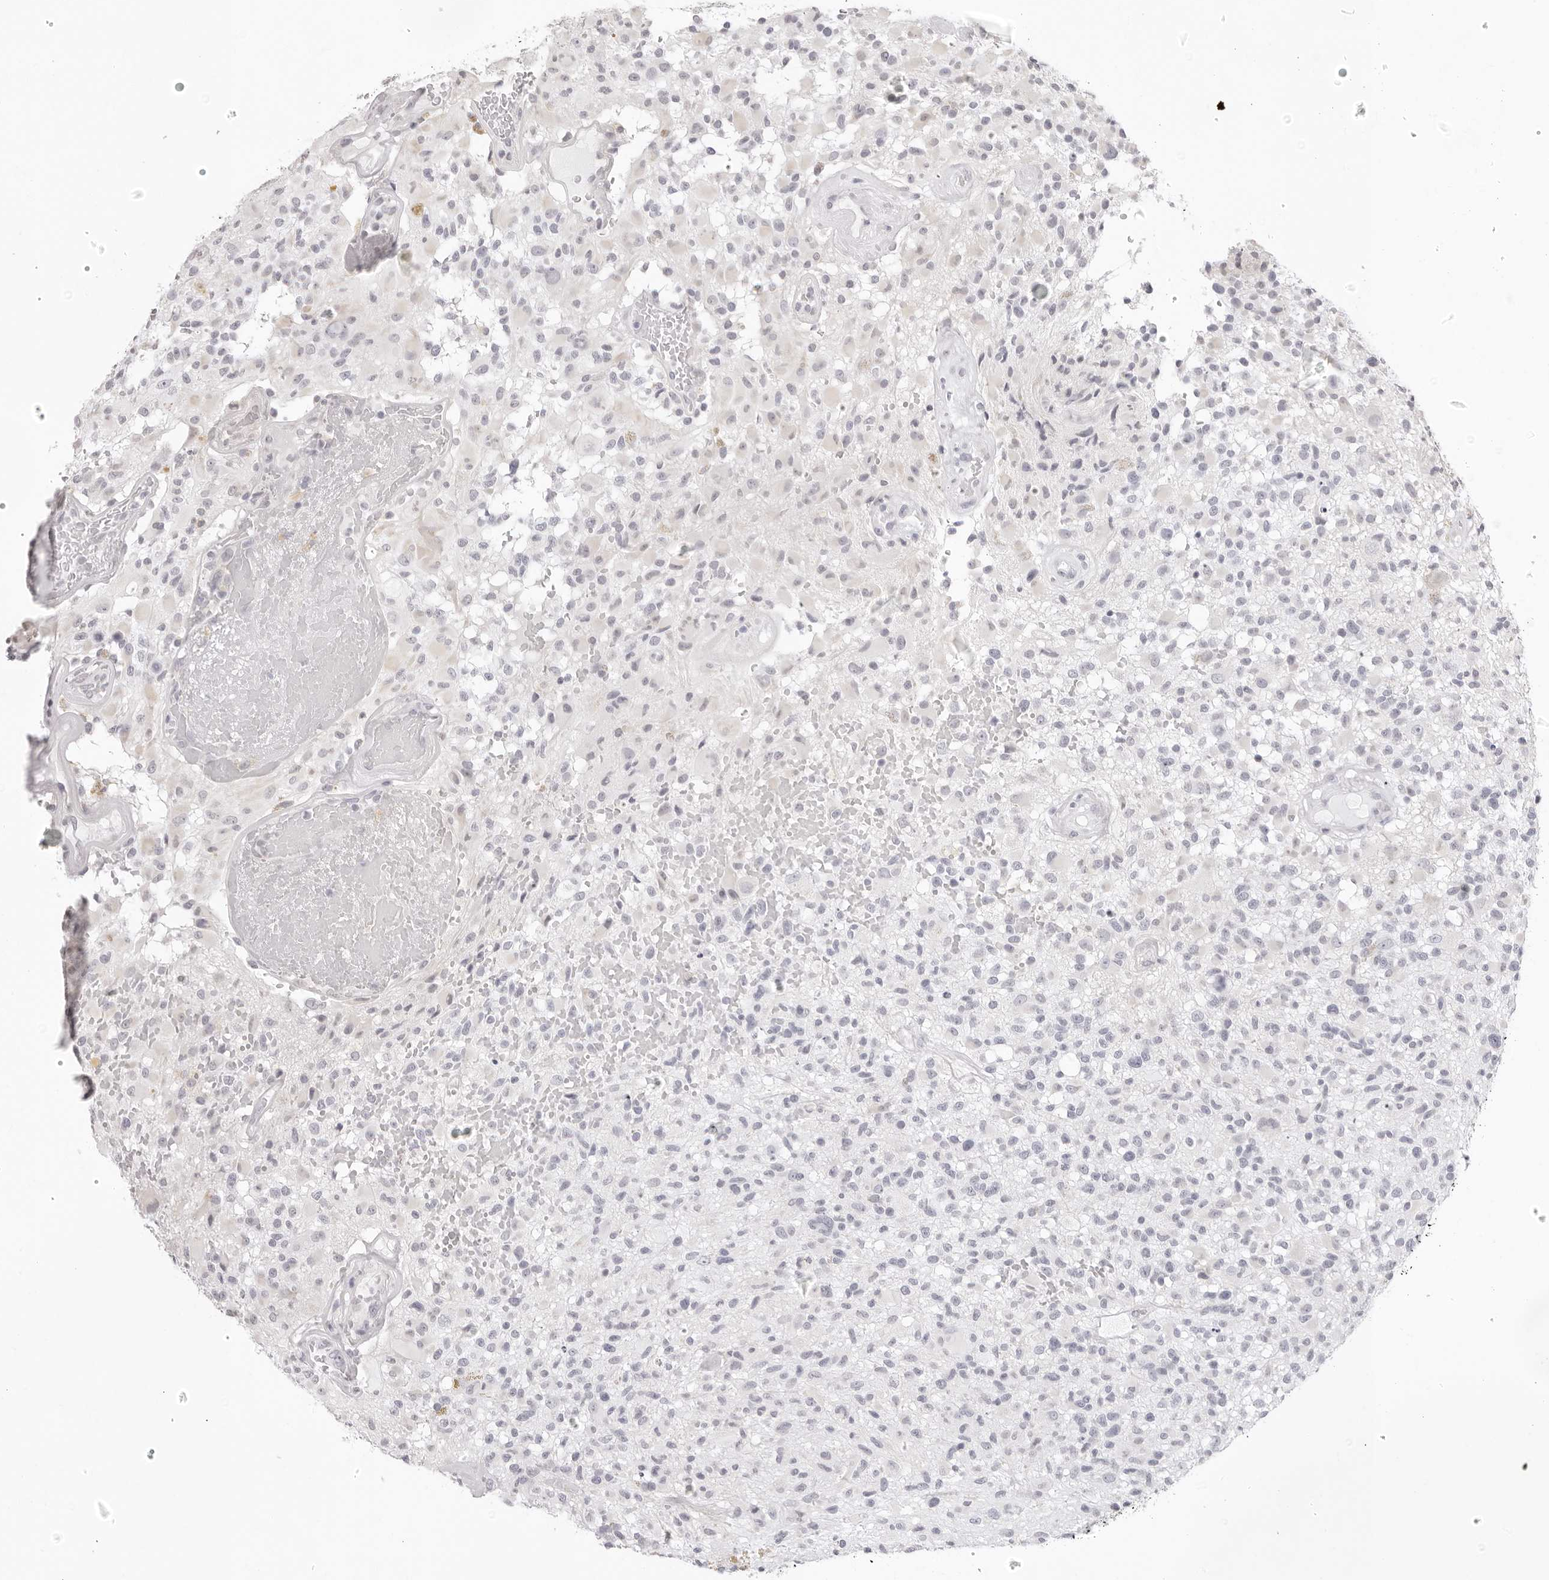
{"staining": {"intensity": "negative", "quantity": "none", "location": "none"}, "tissue": "glioma", "cell_type": "Tumor cells", "image_type": "cancer", "snomed": [{"axis": "morphology", "description": "Glioma, malignant, High grade"}, {"axis": "morphology", "description": "Glioblastoma, NOS"}, {"axis": "topography", "description": "Brain"}], "caption": "The histopathology image demonstrates no significant staining in tumor cells of glioma. (DAB IHC with hematoxylin counter stain).", "gene": "FDPS", "patient": {"sex": "male", "age": 60}}